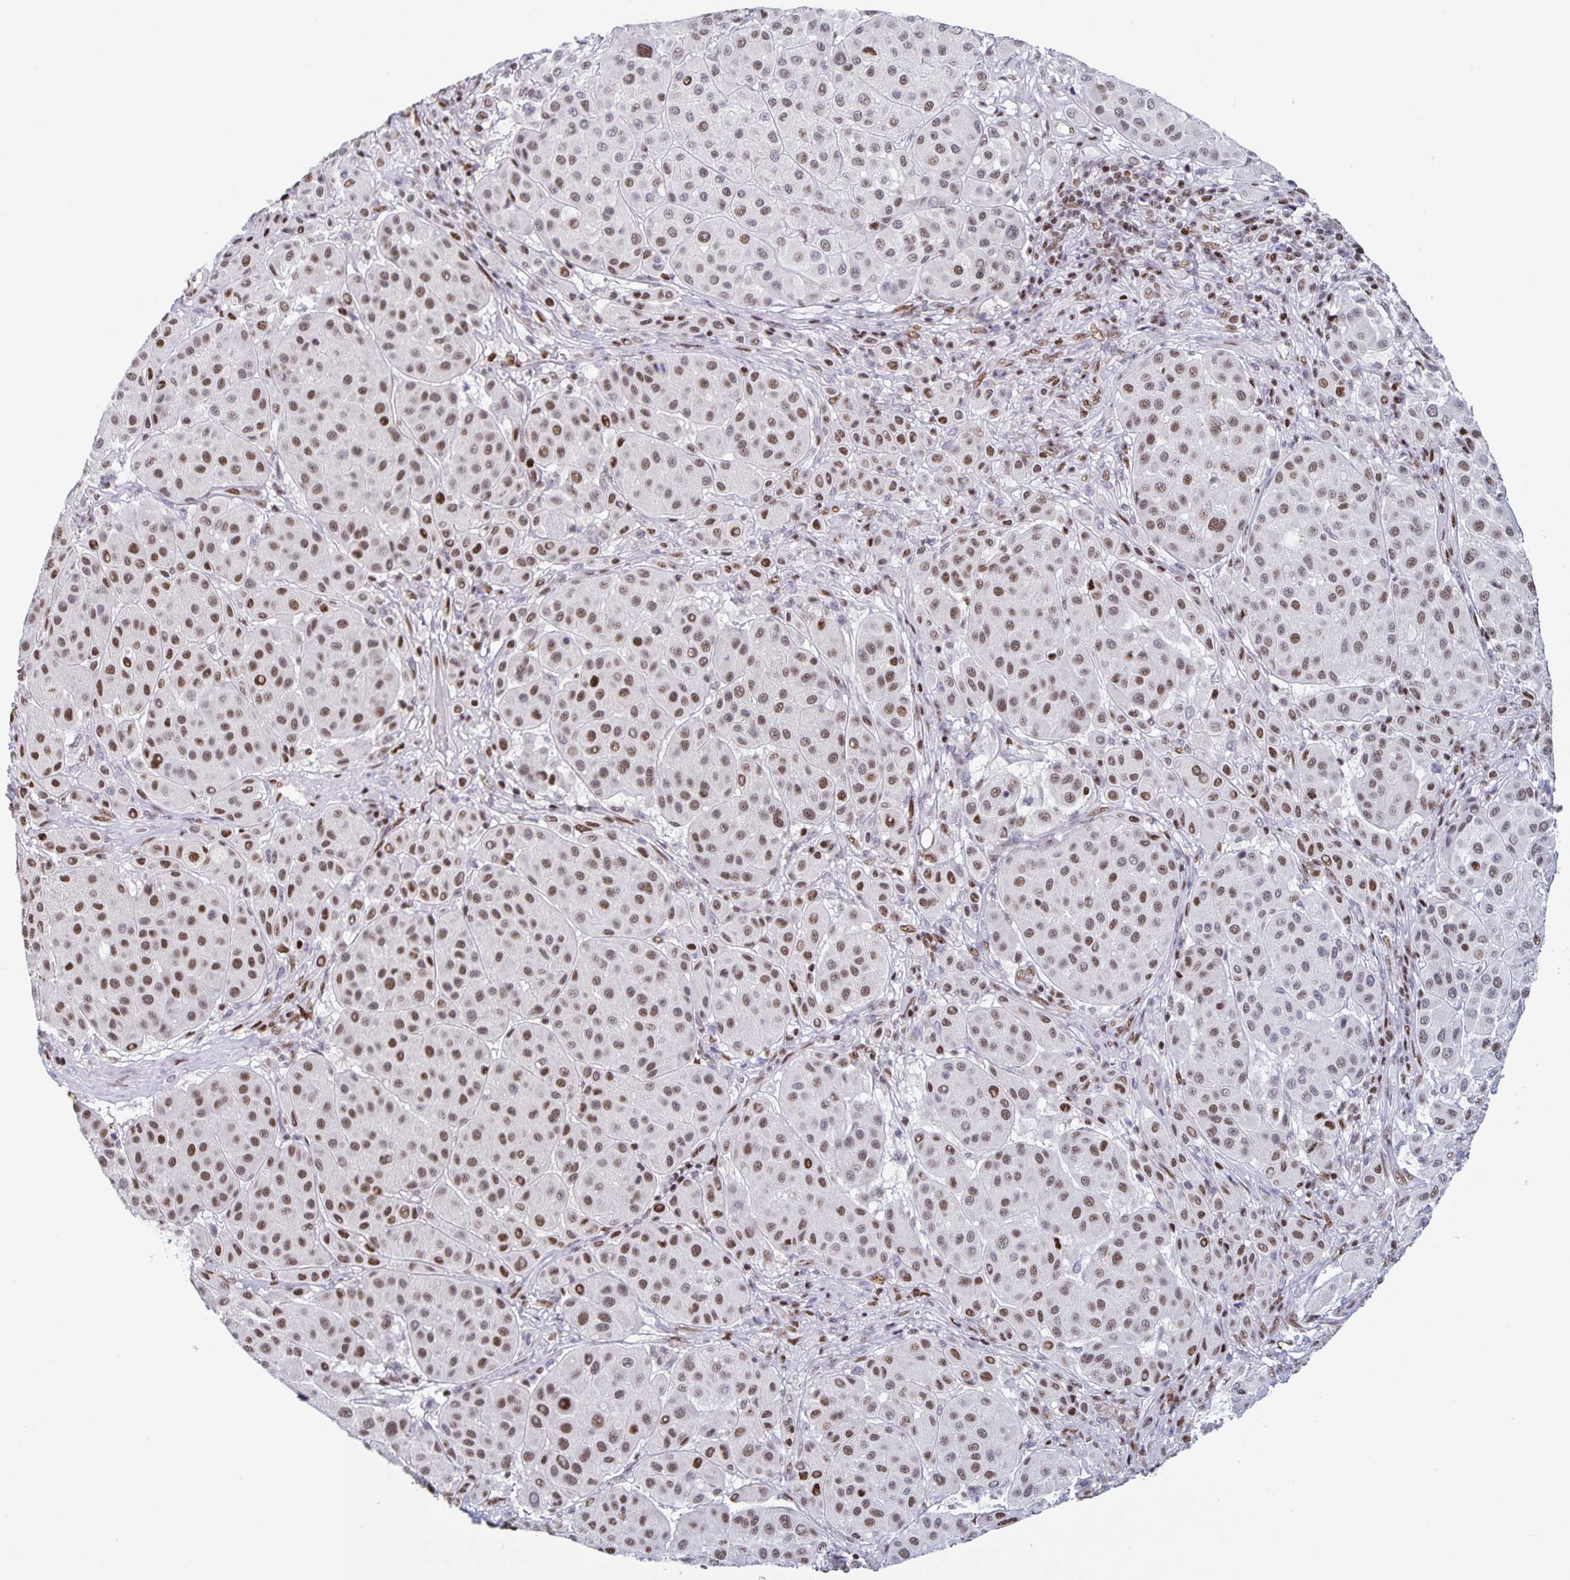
{"staining": {"intensity": "moderate", "quantity": ">75%", "location": "nuclear"}, "tissue": "melanoma", "cell_type": "Tumor cells", "image_type": "cancer", "snomed": [{"axis": "morphology", "description": "Malignant melanoma, Metastatic site"}, {"axis": "topography", "description": "Smooth muscle"}], "caption": "Immunohistochemical staining of melanoma shows medium levels of moderate nuclear staining in about >75% of tumor cells.", "gene": "JUND", "patient": {"sex": "male", "age": 41}}